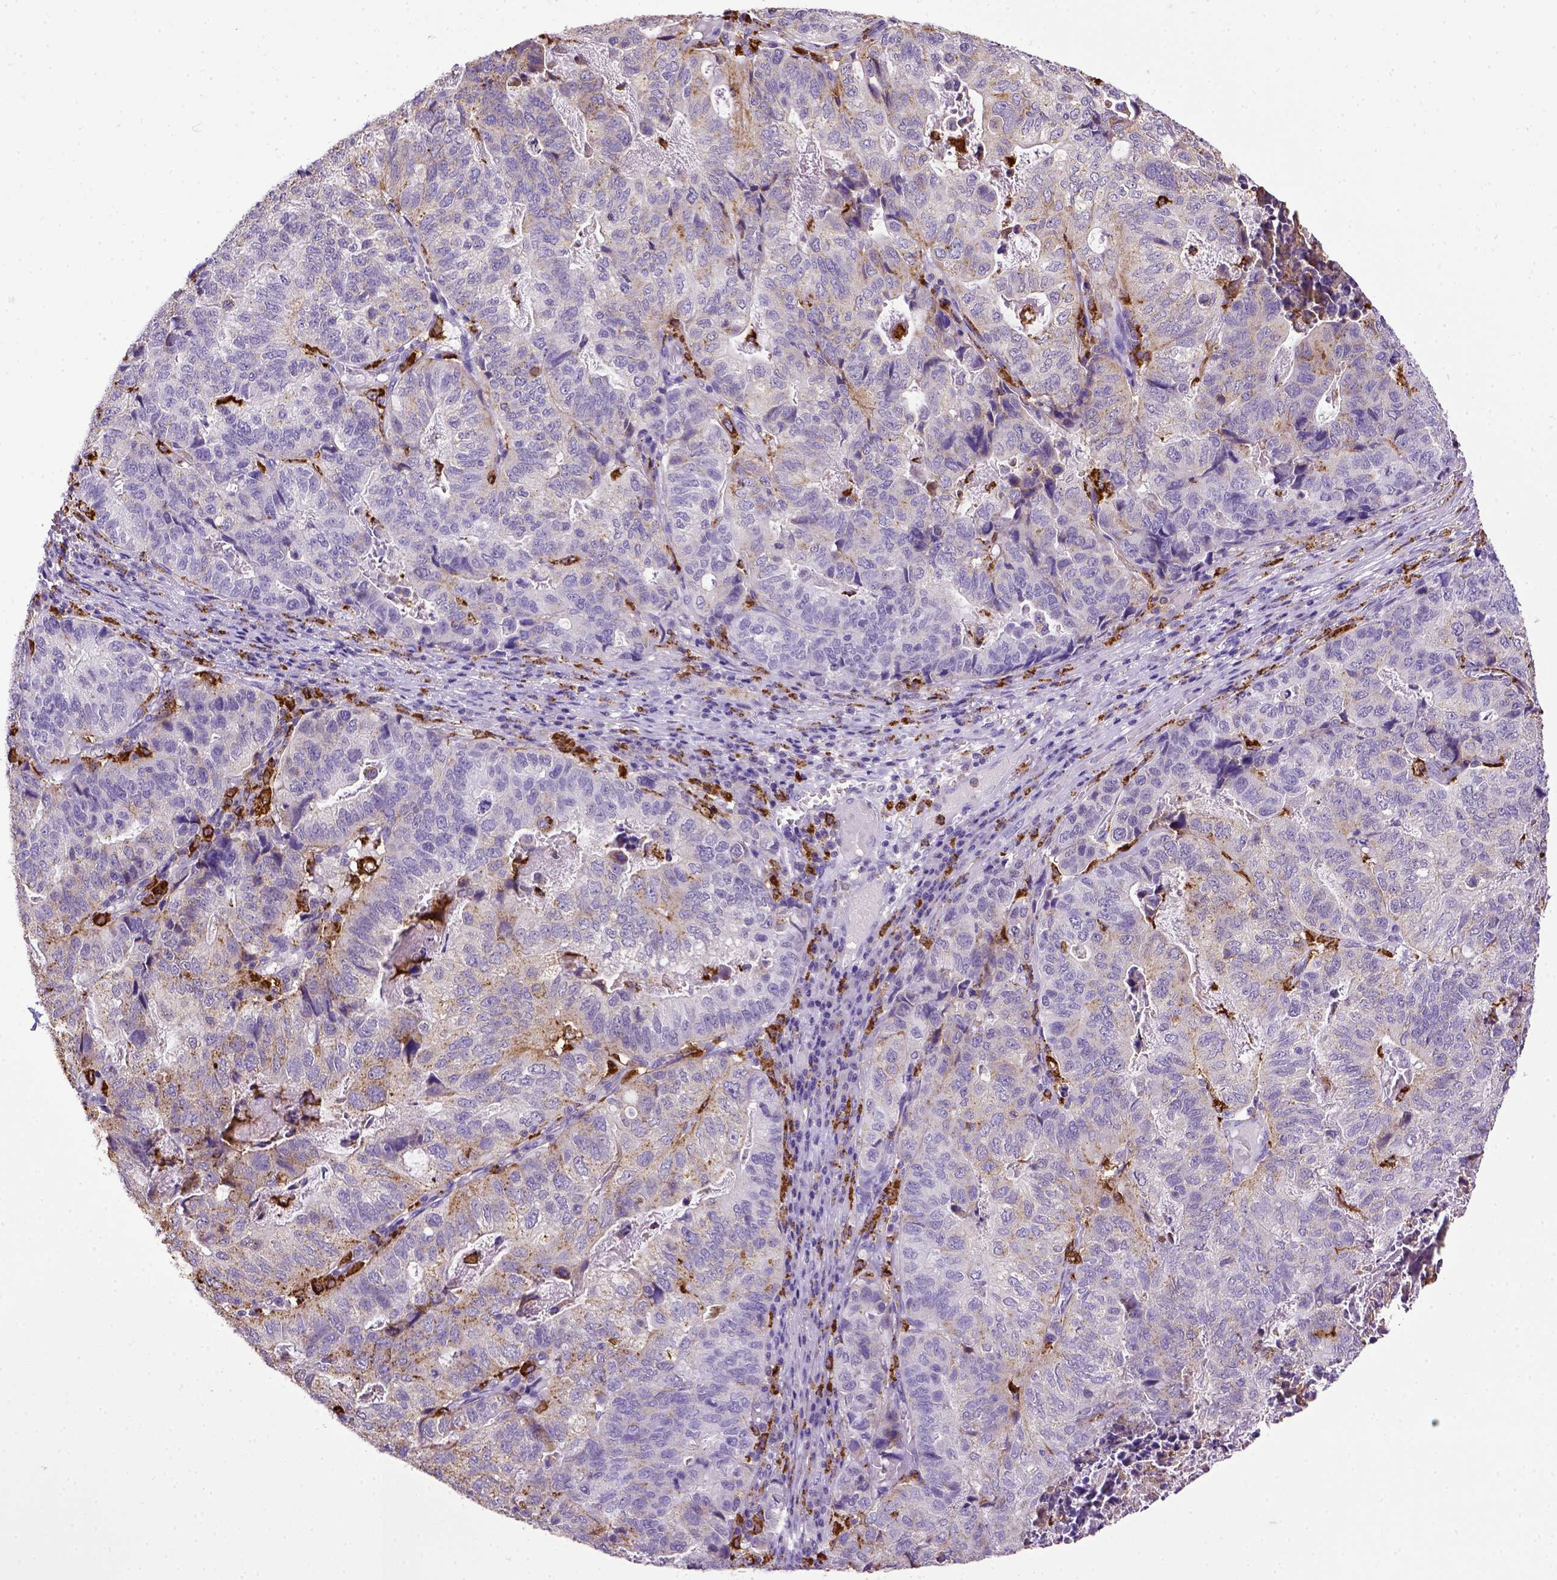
{"staining": {"intensity": "negative", "quantity": "none", "location": "none"}, "tissue": "stomach cancer", "cell_type": "Tumor cells", "image_type": "cancer", "snomed": [{"axis": "morphology", "description": "Adenocarcinoma, NOS"}, {"axis": "topography", "description": "Stomach, upper"}], "caption": "IHC histopathology image of human stomach adenocarcinoma stained for a protein (brown), which demonstrates no expression in tumor cells.", "gene": "CD68", "patient": {"sex": "female", "age": 67}}